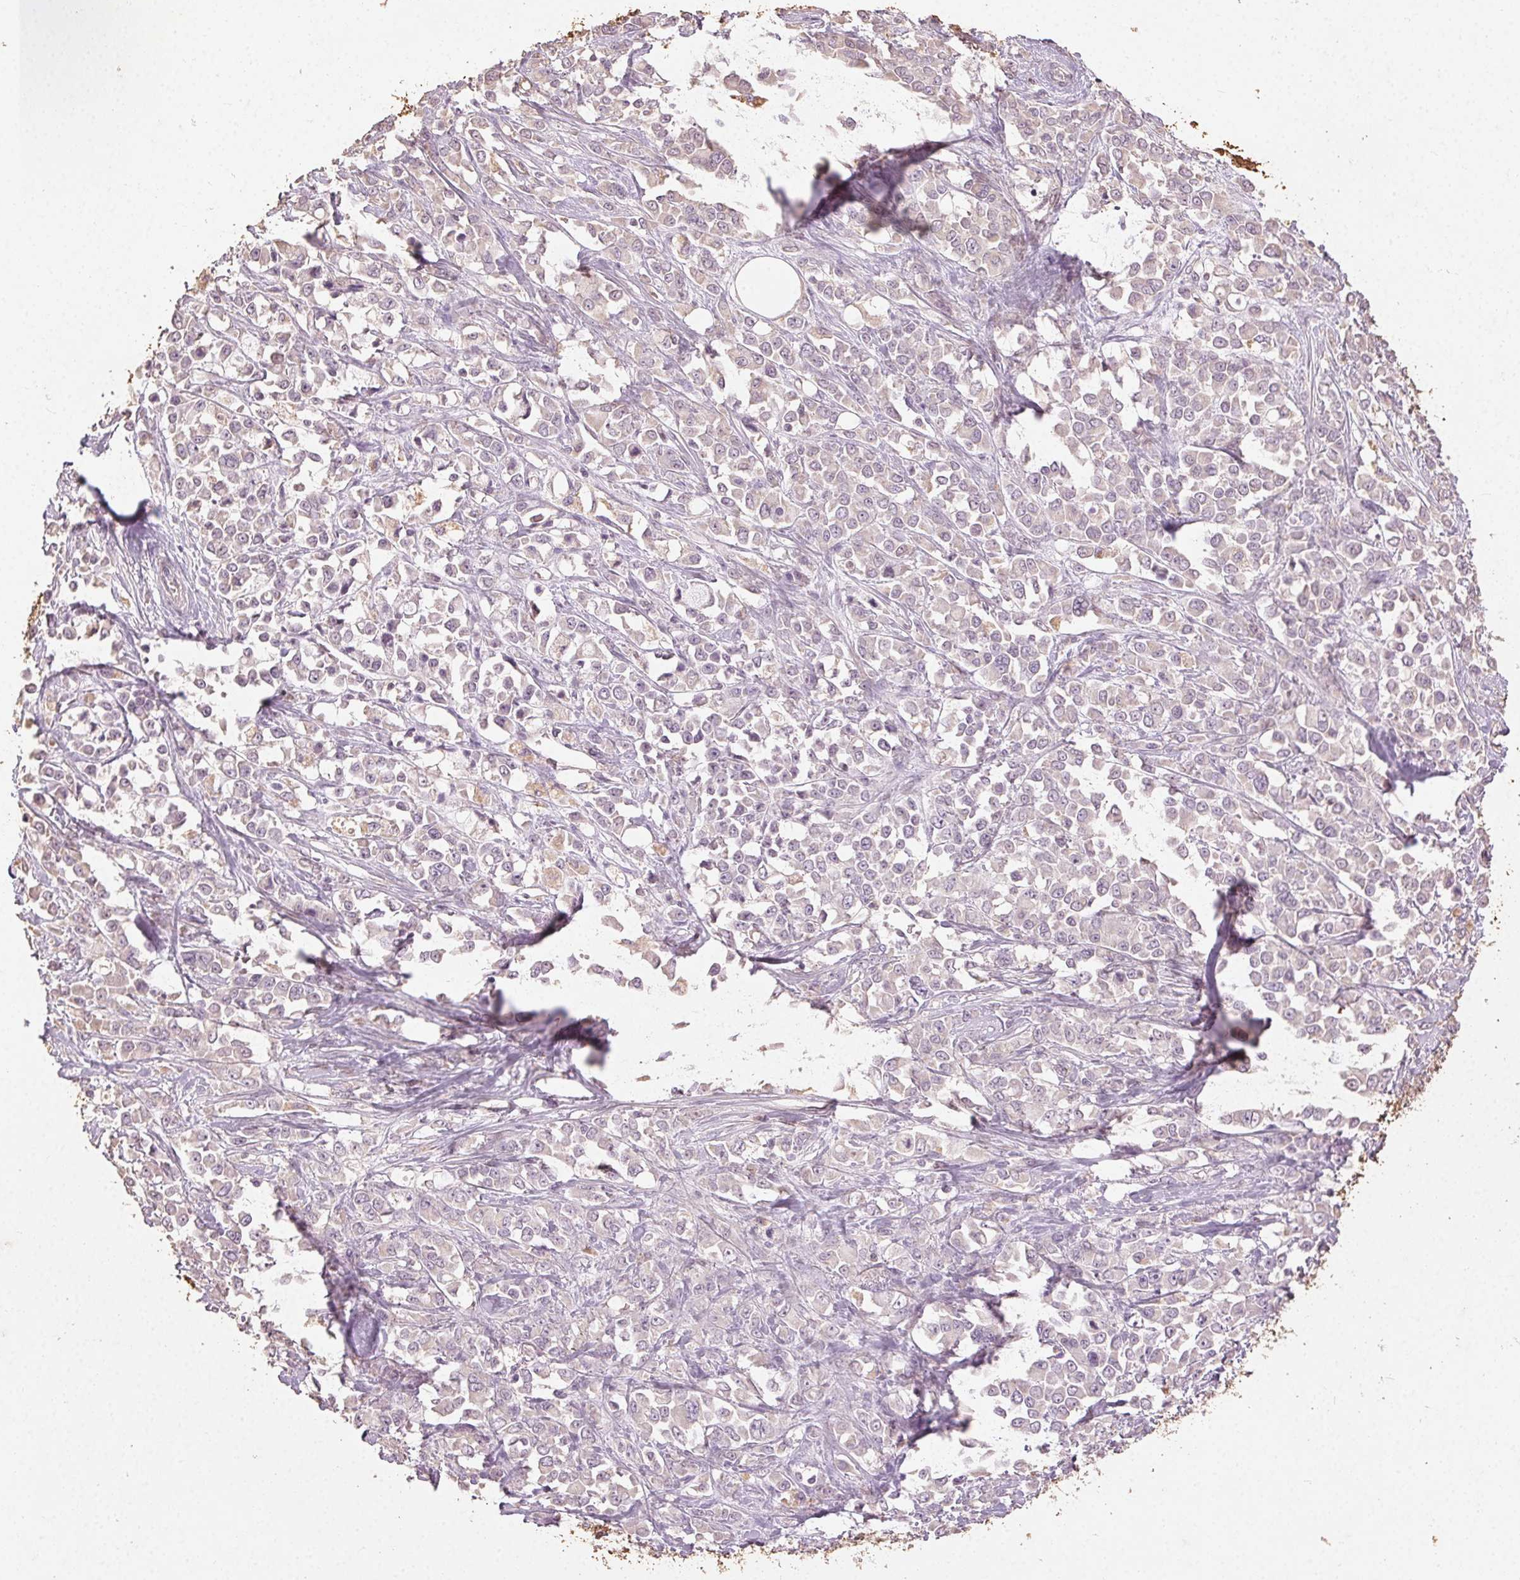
{"staining": {"intensity": "negative", "quantity": "none", "location": "none"}, "tissue": "stomach cancer", "cell_type": "Tumor cells", "image_type": "cancer", "snomed": [{"axis": "morphology", "description": "Adenocarcinoma, NOS"}, {"axis": "topography", "description": "Stomach"}], "caption": "Protein analysis of stomach cancer reveals no significant staining in tumor cells.", "gene": "CLTRN", "patient": {"sex": "female", "age": 76}}